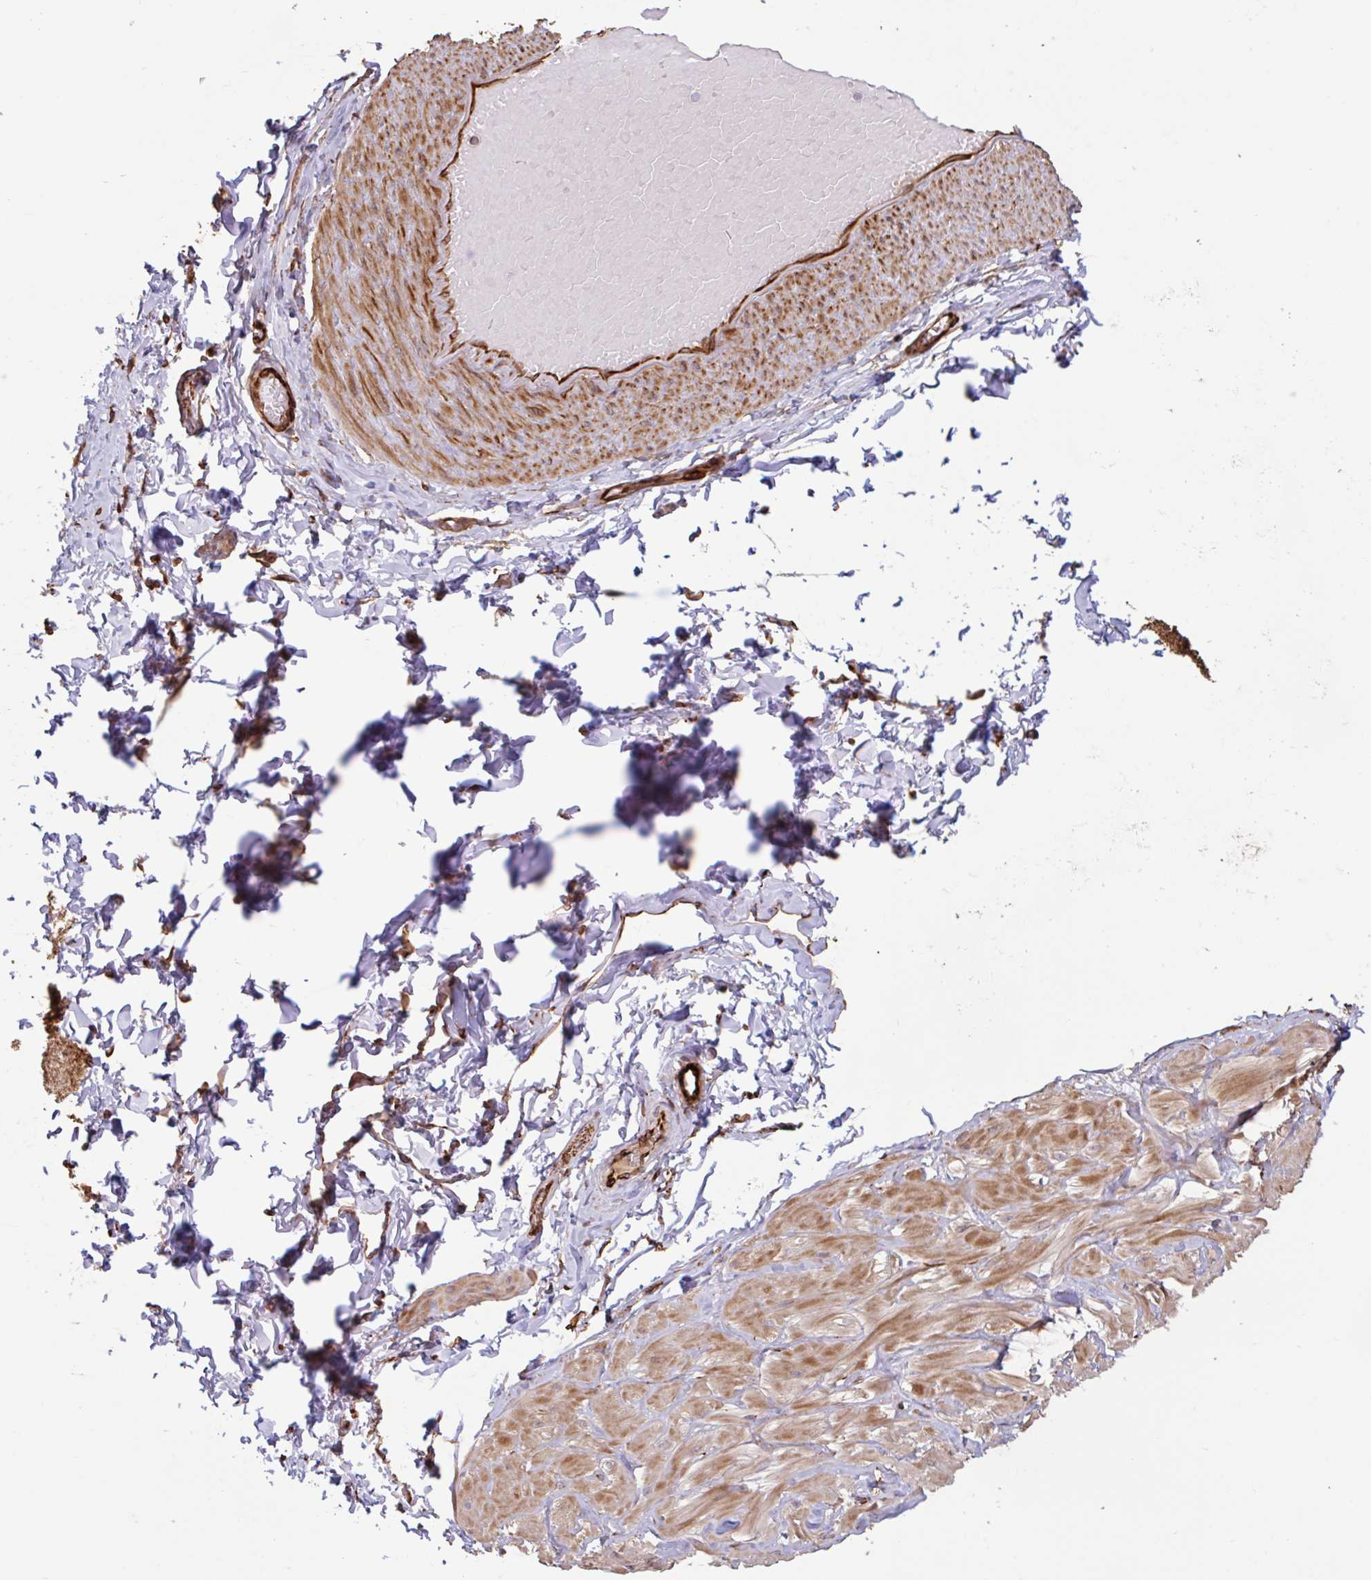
{"staining": {"intensity": "moderate", "quantity": ">75%", "location": "cytoplasmic/membranous"}, "tissue": "adipose tissue", "cell_type": "Adipocytes", "image_type": "normal", "snomed": [{"axis": "morphology", "description": "Normal tissue, NOS"}, {"axis": "topography", "description": "Soft tissue"}, {"axis": "topography", "description": "Adipose tissue"}, {"axis": "topography", "description": "Vascular tissue"}, {"axis": "topography", "description": "Peripheral nerve tissue"}], "caption": "The immunohistochemical stain labels moderate cytoplasmic/membranous positivity in adipocytes of normal adipose tissue. Immunohistochemistry (ihc) stains the protein in brown and the nuclei are stained blue.", "gene": "ZNF790", "patient": {"sex": "male", "age": 29}}